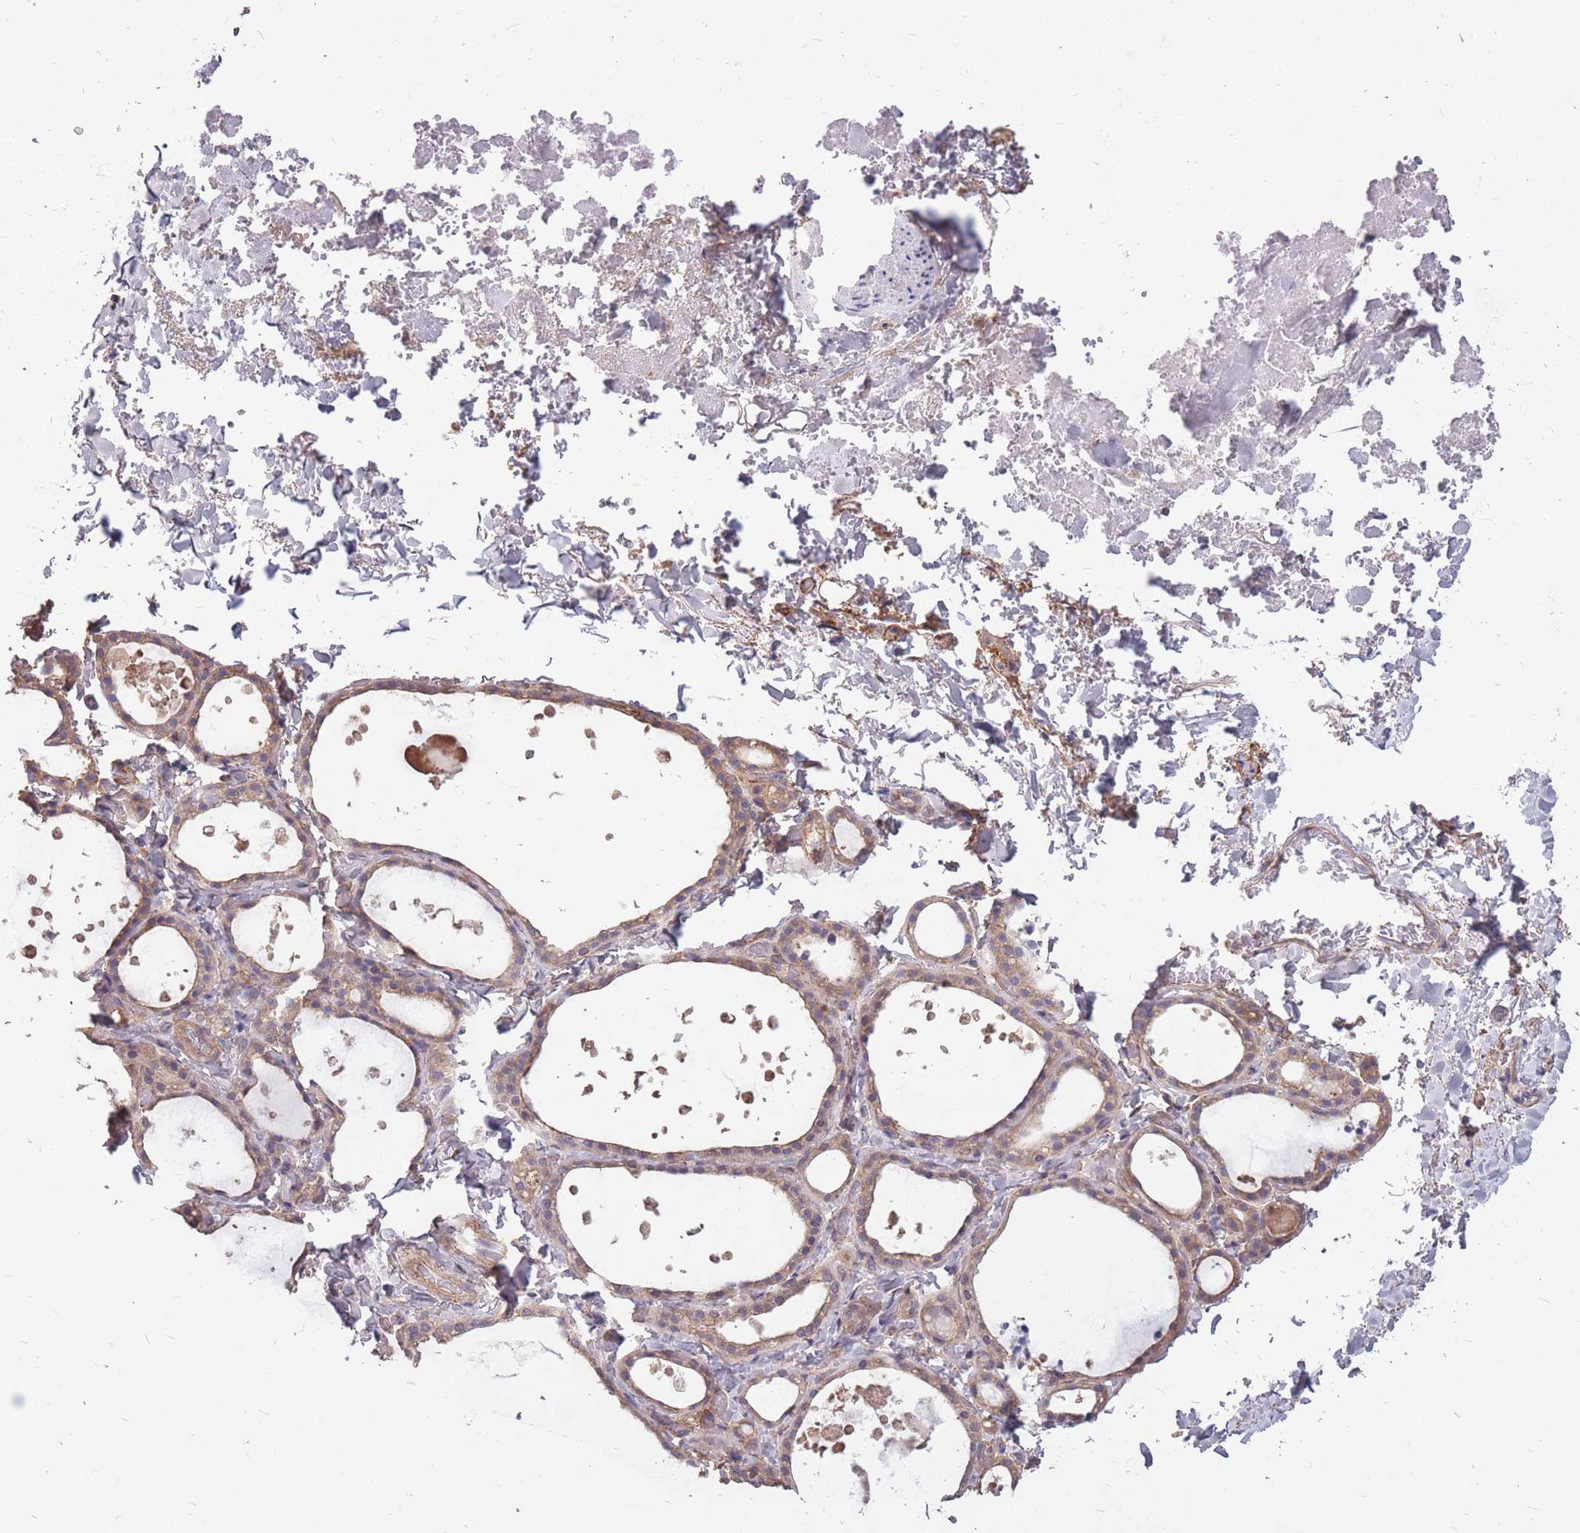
{"staining": {"intensity": "weak", "quantity": ">75%", "location": "cytoplasmic/membranous"}, "tissue": "thyroid gland", "cell_type": "Glandular cells", "image_type": "normal", "snomed": [{"axis": "morphology", "description": "Normal tissue, NOS"}, {"axis": "topography", "description": "Thyroid gland"}], "caption": "Approximately >75% of glandular cells in unremarkable human thyroid gland display weak cytoplasmic/membranous protein expression as visualized by brown immunohistochemical staining.", "gene": "DYNC1LI2", "patient": {"sex": "female", "age": 44}}